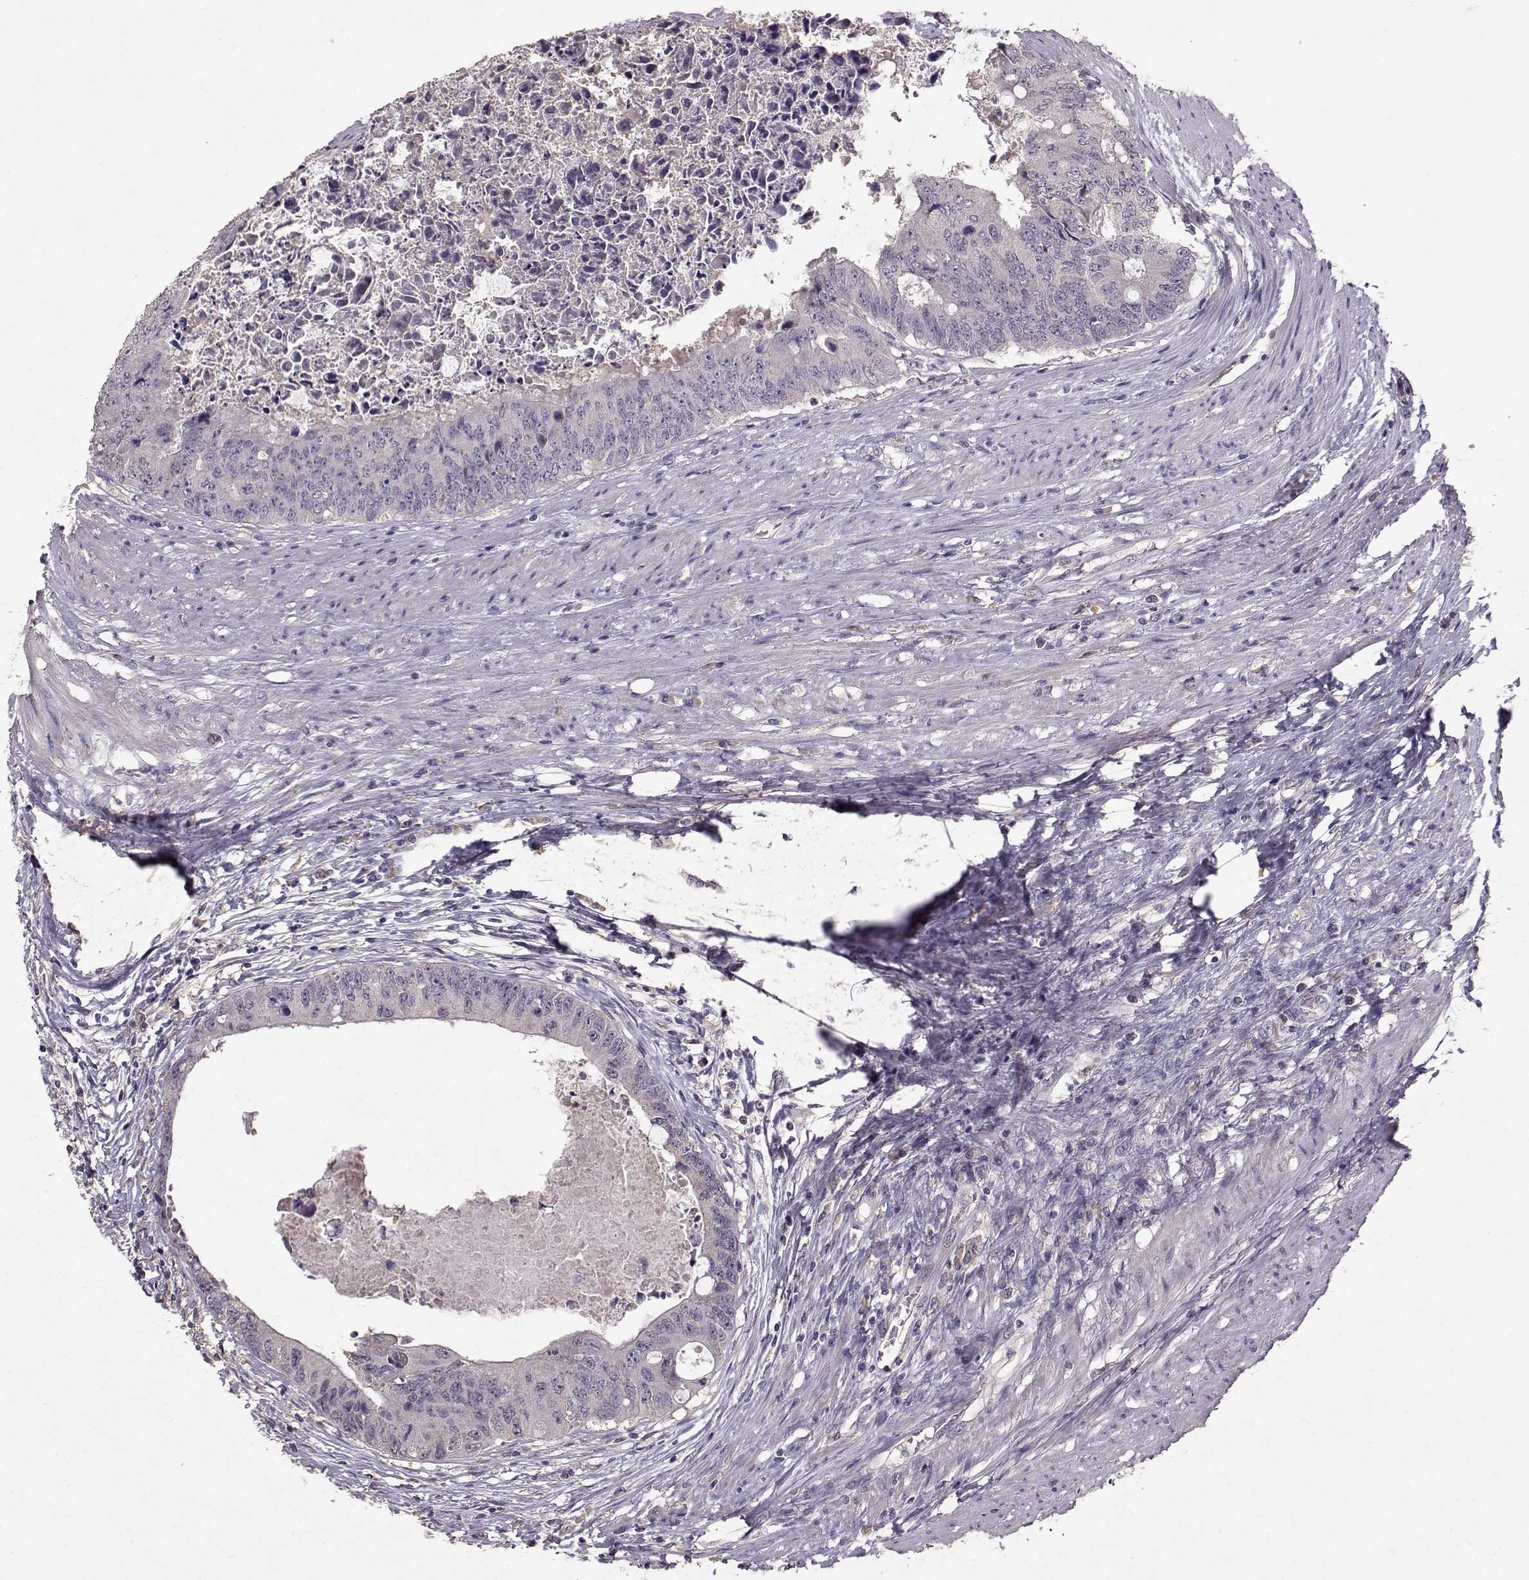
{"staining": {"intensity": "negative", "quantity": "none", "location": "none"}, "tissue": "colorectal cancer", "cell_type": "Tumor cells", "image_type": "cancer", "snomed": [{"axis": "morphology", "description": "Adenocarcinoma, NOS"}, {"axis": "topography", "description": "Rectum"}], "caption": "IHC of colorectal cancer demonstrates no positivity in tumor cells.", "gene": "PMCH", "patient": {"sex": "male", "age": 59}}